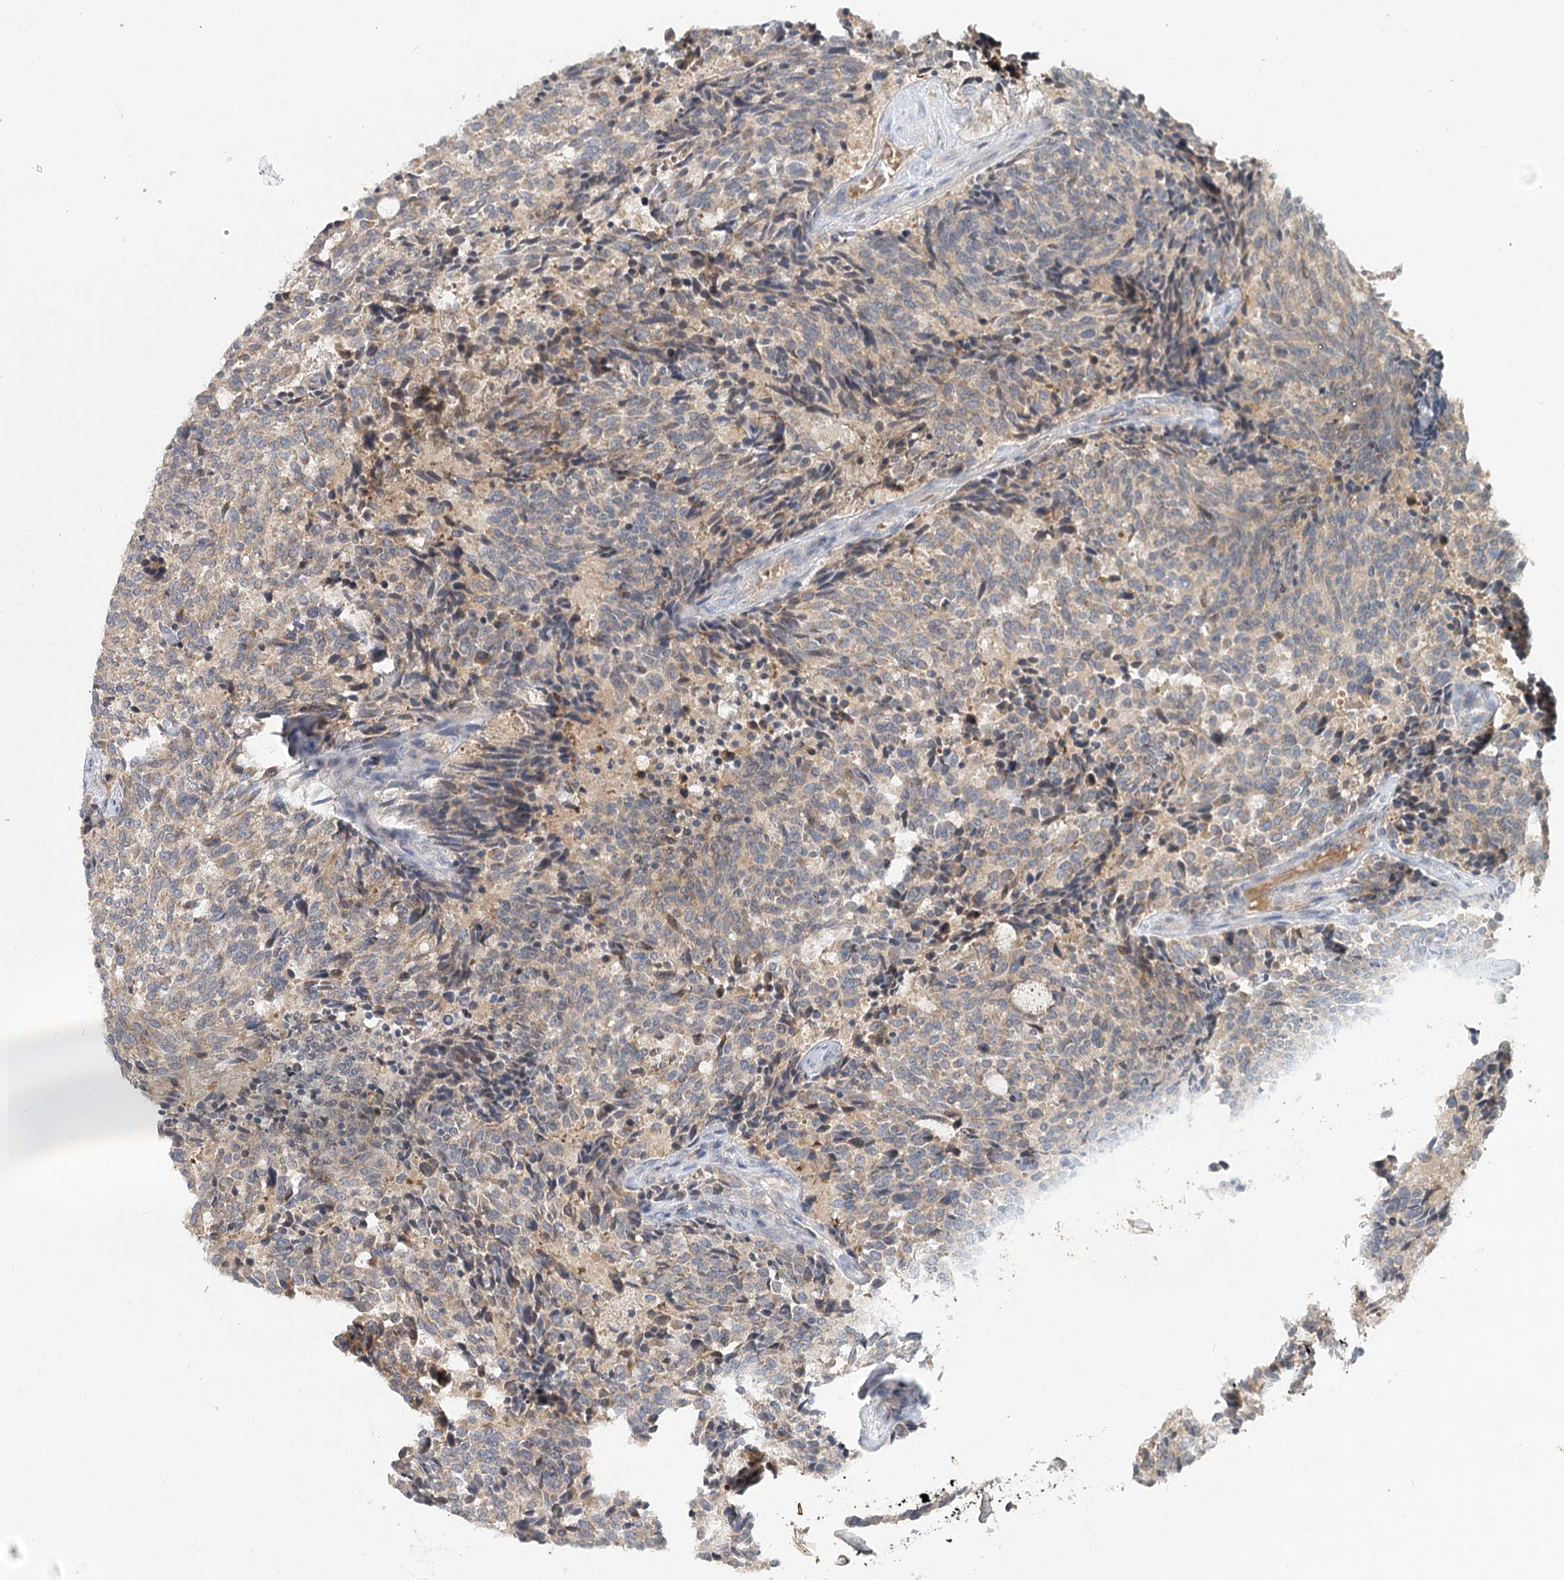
{"staining": {"intensity": "weak", "quantity": "<25%", "location": "cytoplasmic/membranous"}, "tissue": "carcinoid", "cell_type": "Tumor cells", "image_type": "cancer", "snomed": [{"axis": "morphology", "description": "Carcinoid, malignant, NOS"}, {"axis": "topography", "description": "Pancreas"}], "caption": "Tumor cells are negative for brown protein staining in carcinoid (malignant). The staining was performed using DAB (3,3'-diaminobenzidine) to visualize the protein expression in brown, while the nuclei were stained in blue with hematoxylin (Magnification: 20x).", "gene": "PYROXD2", "patient": {"sex": "female", "age": 54}}